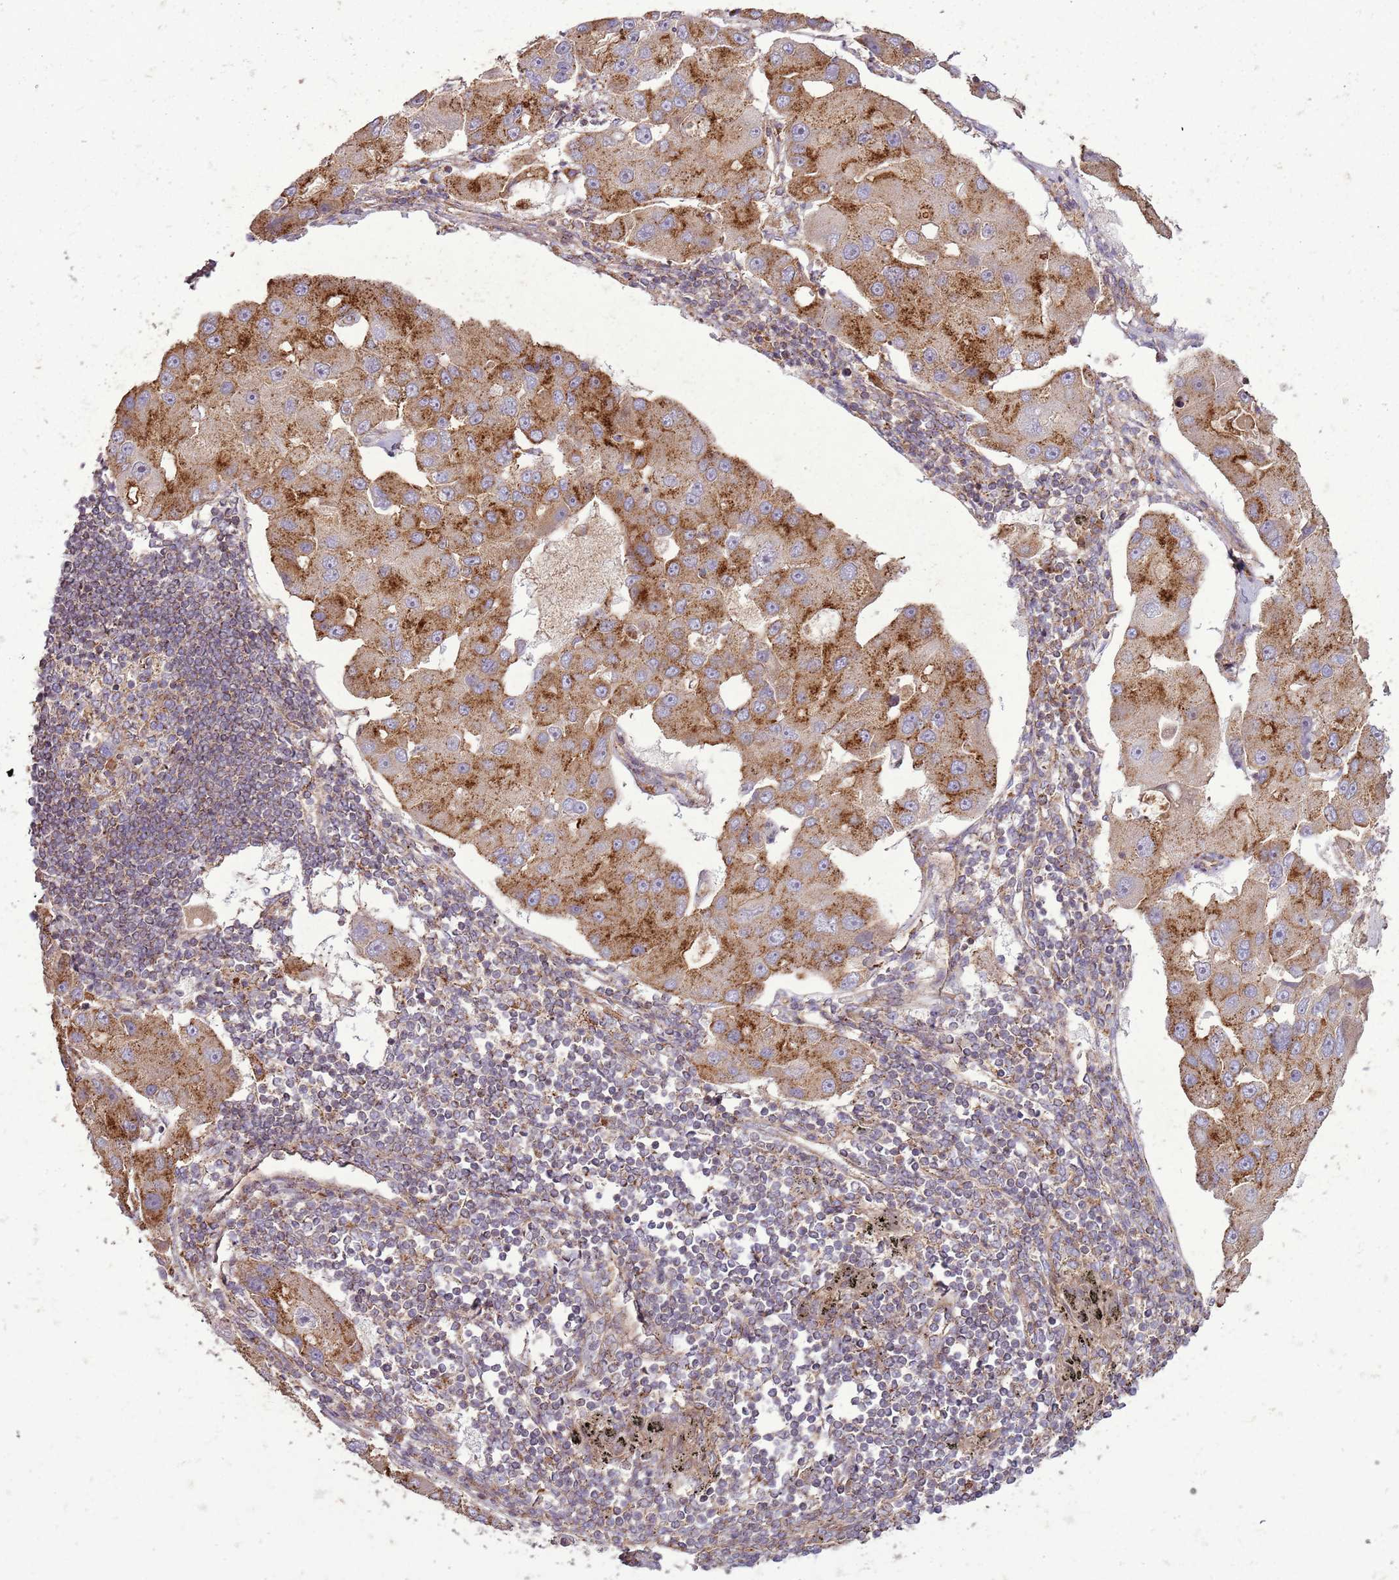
{"staining": {"intensity": "moderate", "quantity": ">75%", "location": "cytoplasmic/membranous"}, "tissue": "lung cancer", "cell_type": "Tumor cells", "image_type": "cancer", "snomed": [{"axis": "morphology", "description": "Adenocarcinoma, NOS"}, {"axis": "topography", "description": "Lung"}], "caption": "This is an image of immunohistochemistry staining of lung cancer, which shows moderate expression in the cytoplasmic/membranous of tumor cells.", "gene": "ANKRD24", "patient": {"sex": "female", "age": 54}}